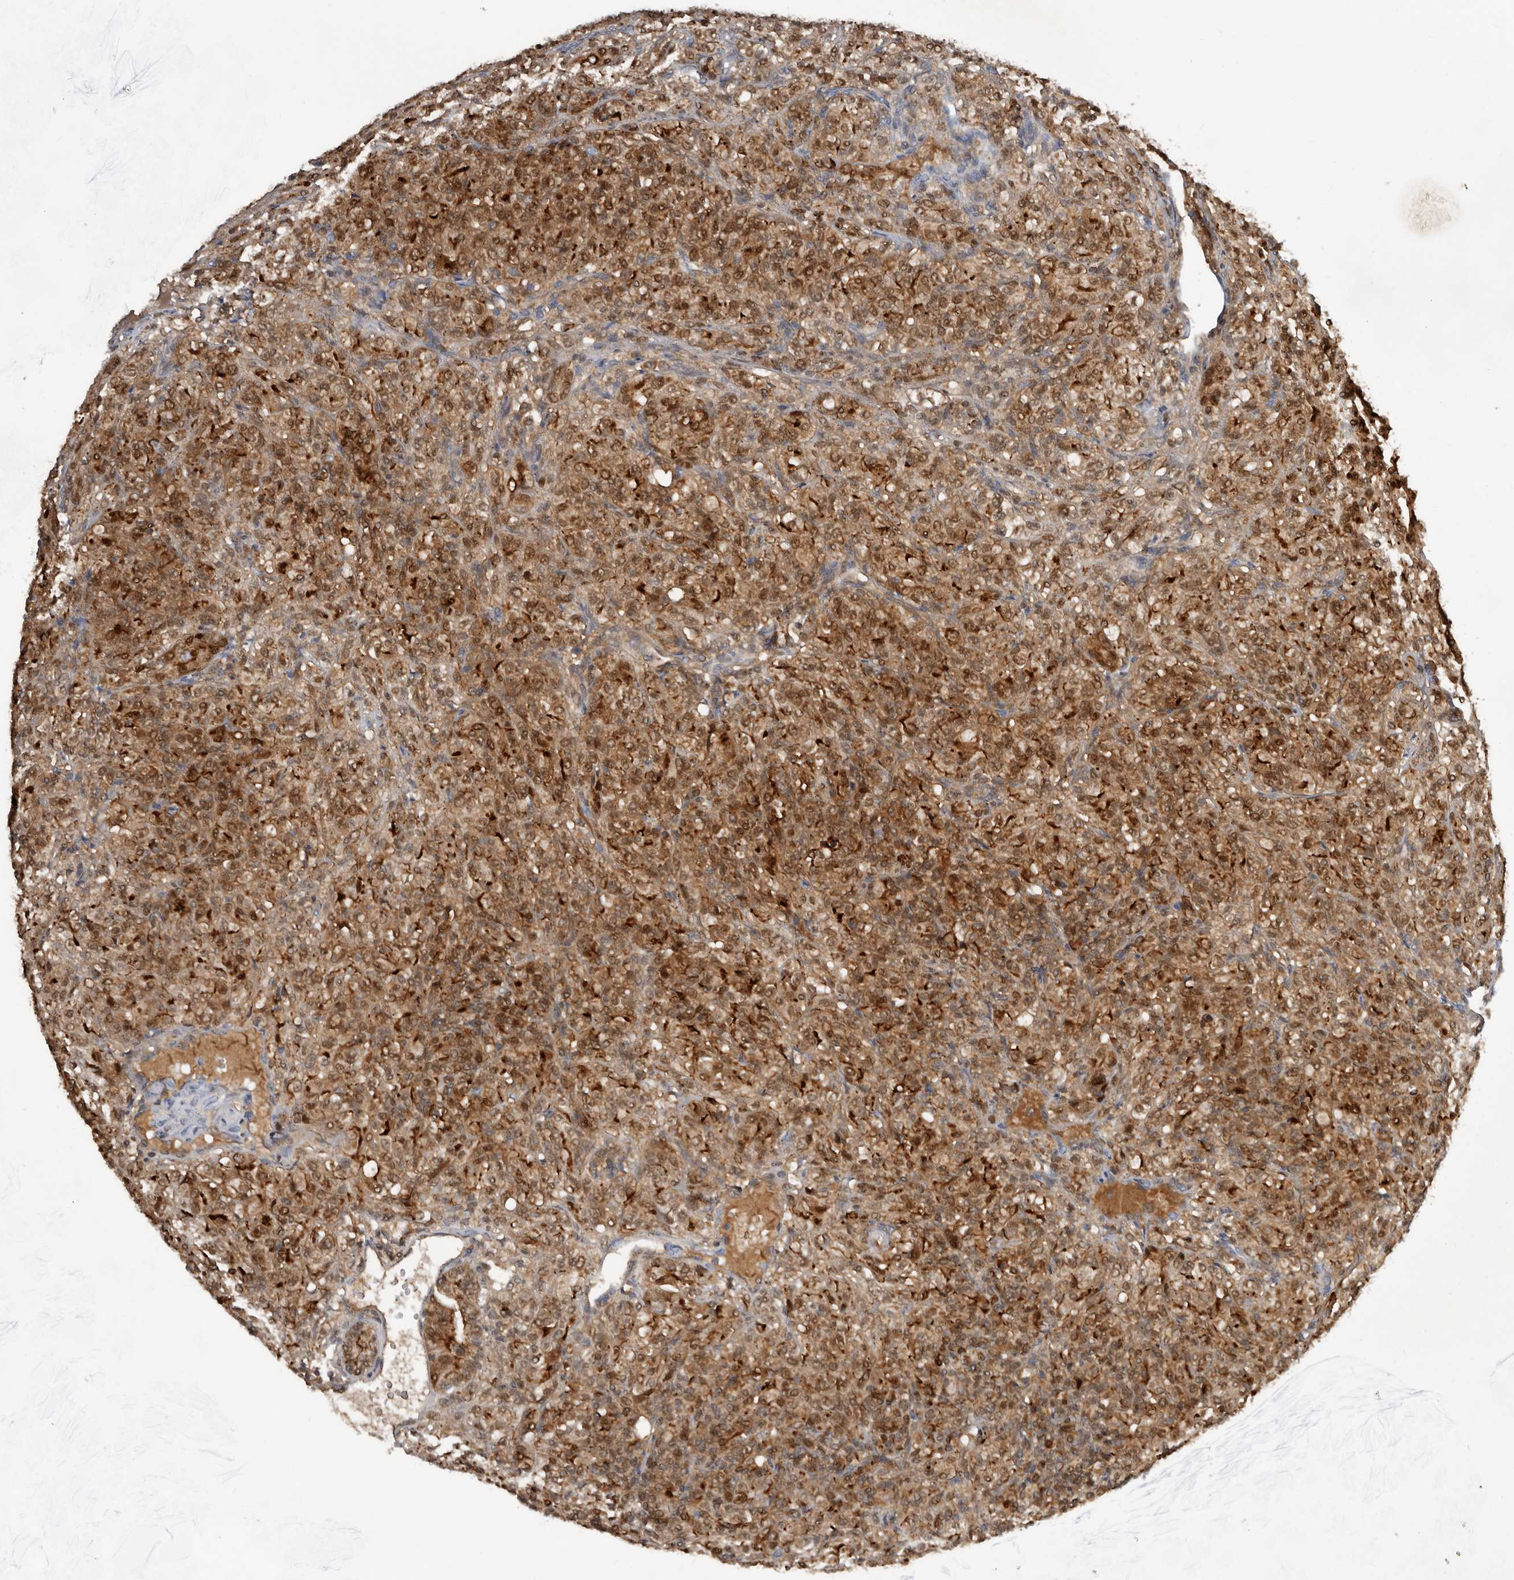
{"staining": {"intensity": "moderate", "quantity": ">75%", "location": "cytoplasmic/membranous,nuclear"}, "tissue": "renal cancer", "cell_type": "Tumor cells", "image_type": "cancer", "snomed": [{"axis": "morphology", "description": "Adenocarcinoma, NOS"}, {"axis": "topography", "description": "Kidney"}], "caption": "Protein staining exhibits moderate cytoplasmic/membranous and nuclear expression in about >75% of tumor cells in renal adenocarcinoma. Nuclei are stained in blue.", "gene": "RBKS", "patient": {"sex": "male", "age": 77}}